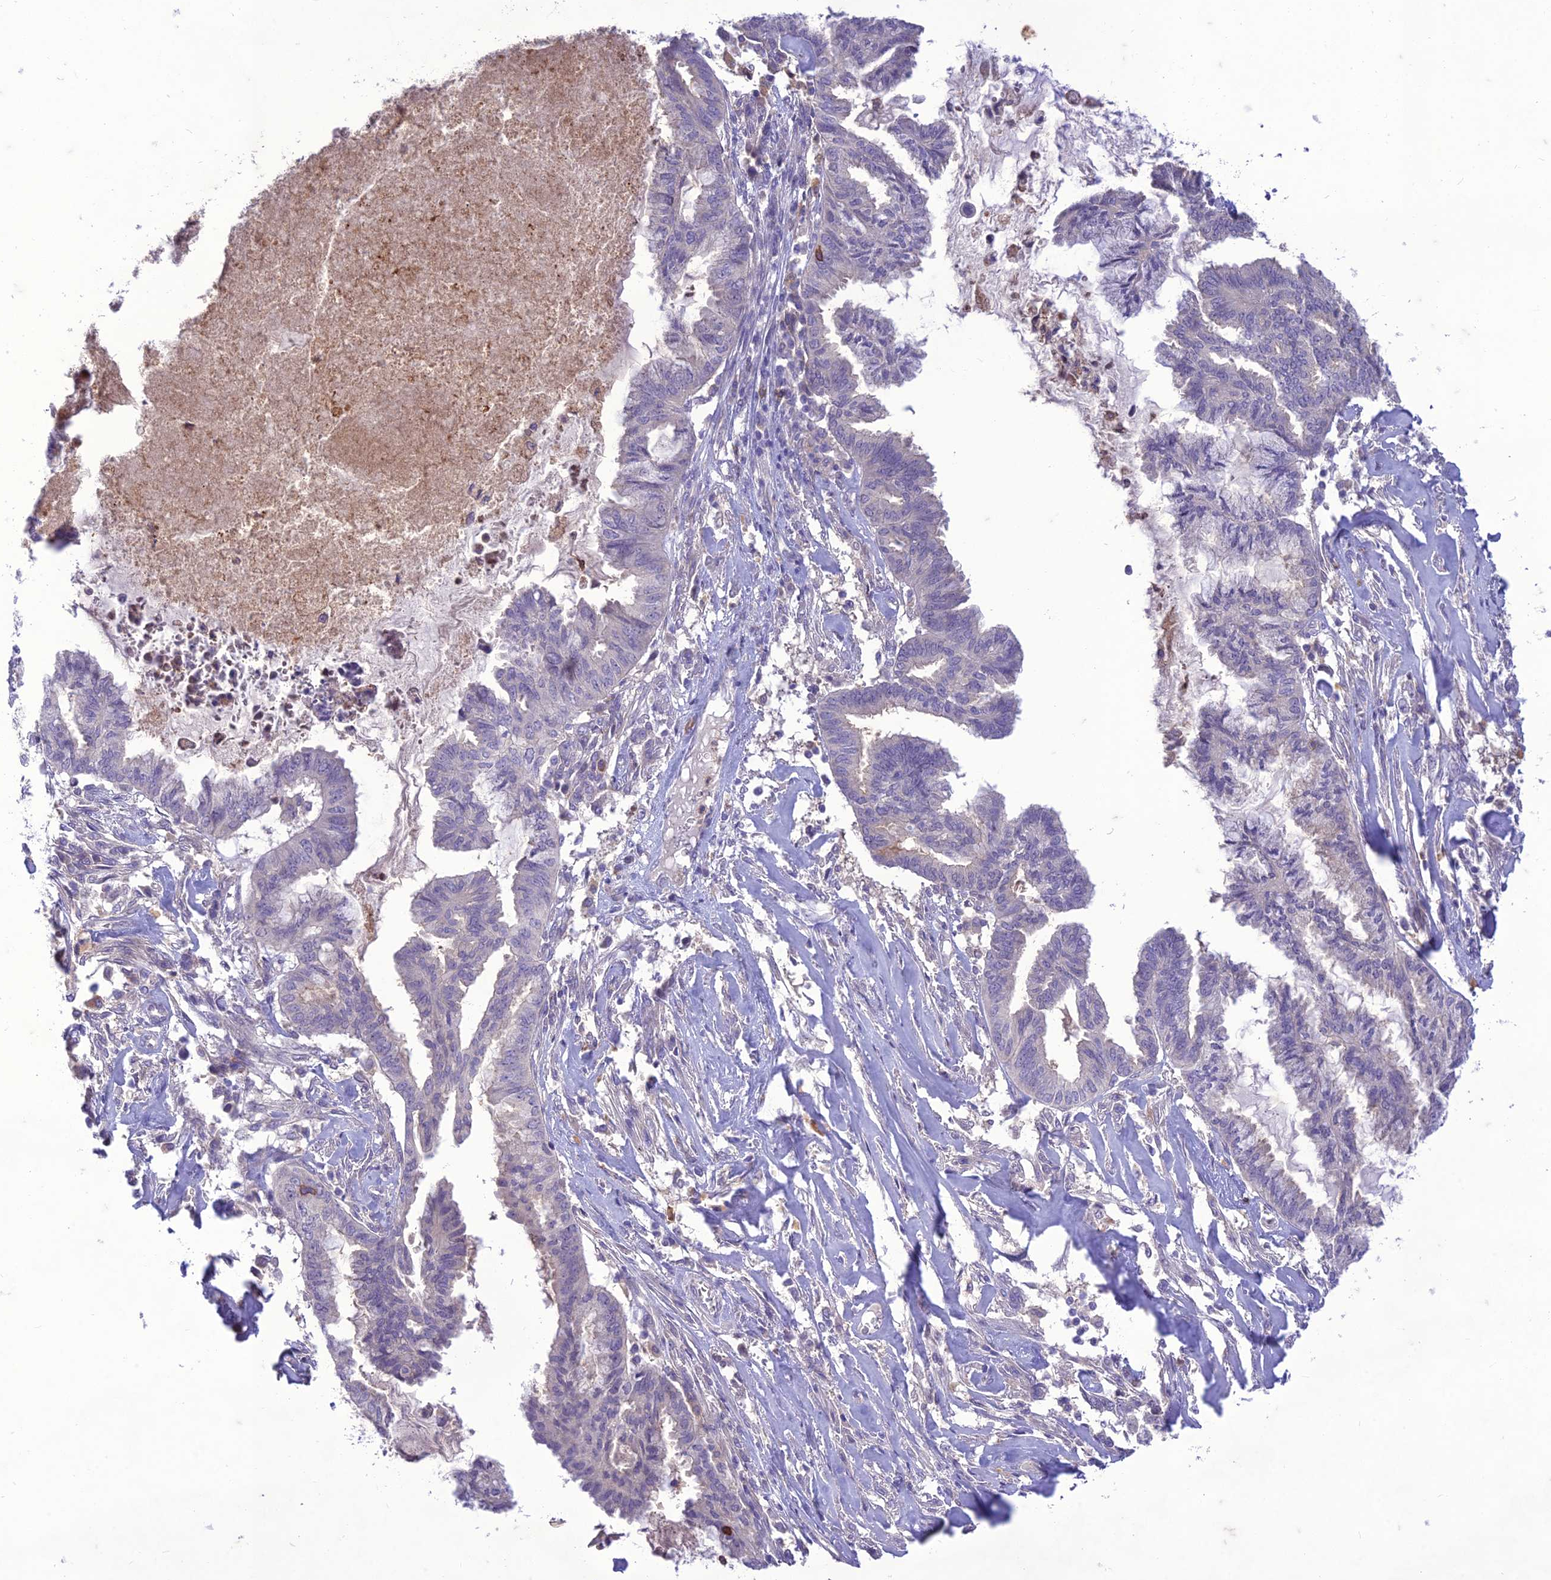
{"staining": {"intensity": "negative", "quantity": "none", "location": "none"}, "tissue": "endometrial cancer", "cell_type": "Tumor cells", "image_type": "cancer", "snomed": [{"axis": "morphology", "description": "Adenocarcinoma, NOS"}, {"axis": "topography", "description": "Endometrium"}], "caption": "This is a histopathology image of immunohistochemistry (IHC) staining of endometrial adenocarcinoma, which shows no expression in tumor cells.", "gene": "ITGAE", "patient": {"sex": "female", "age": 86}}